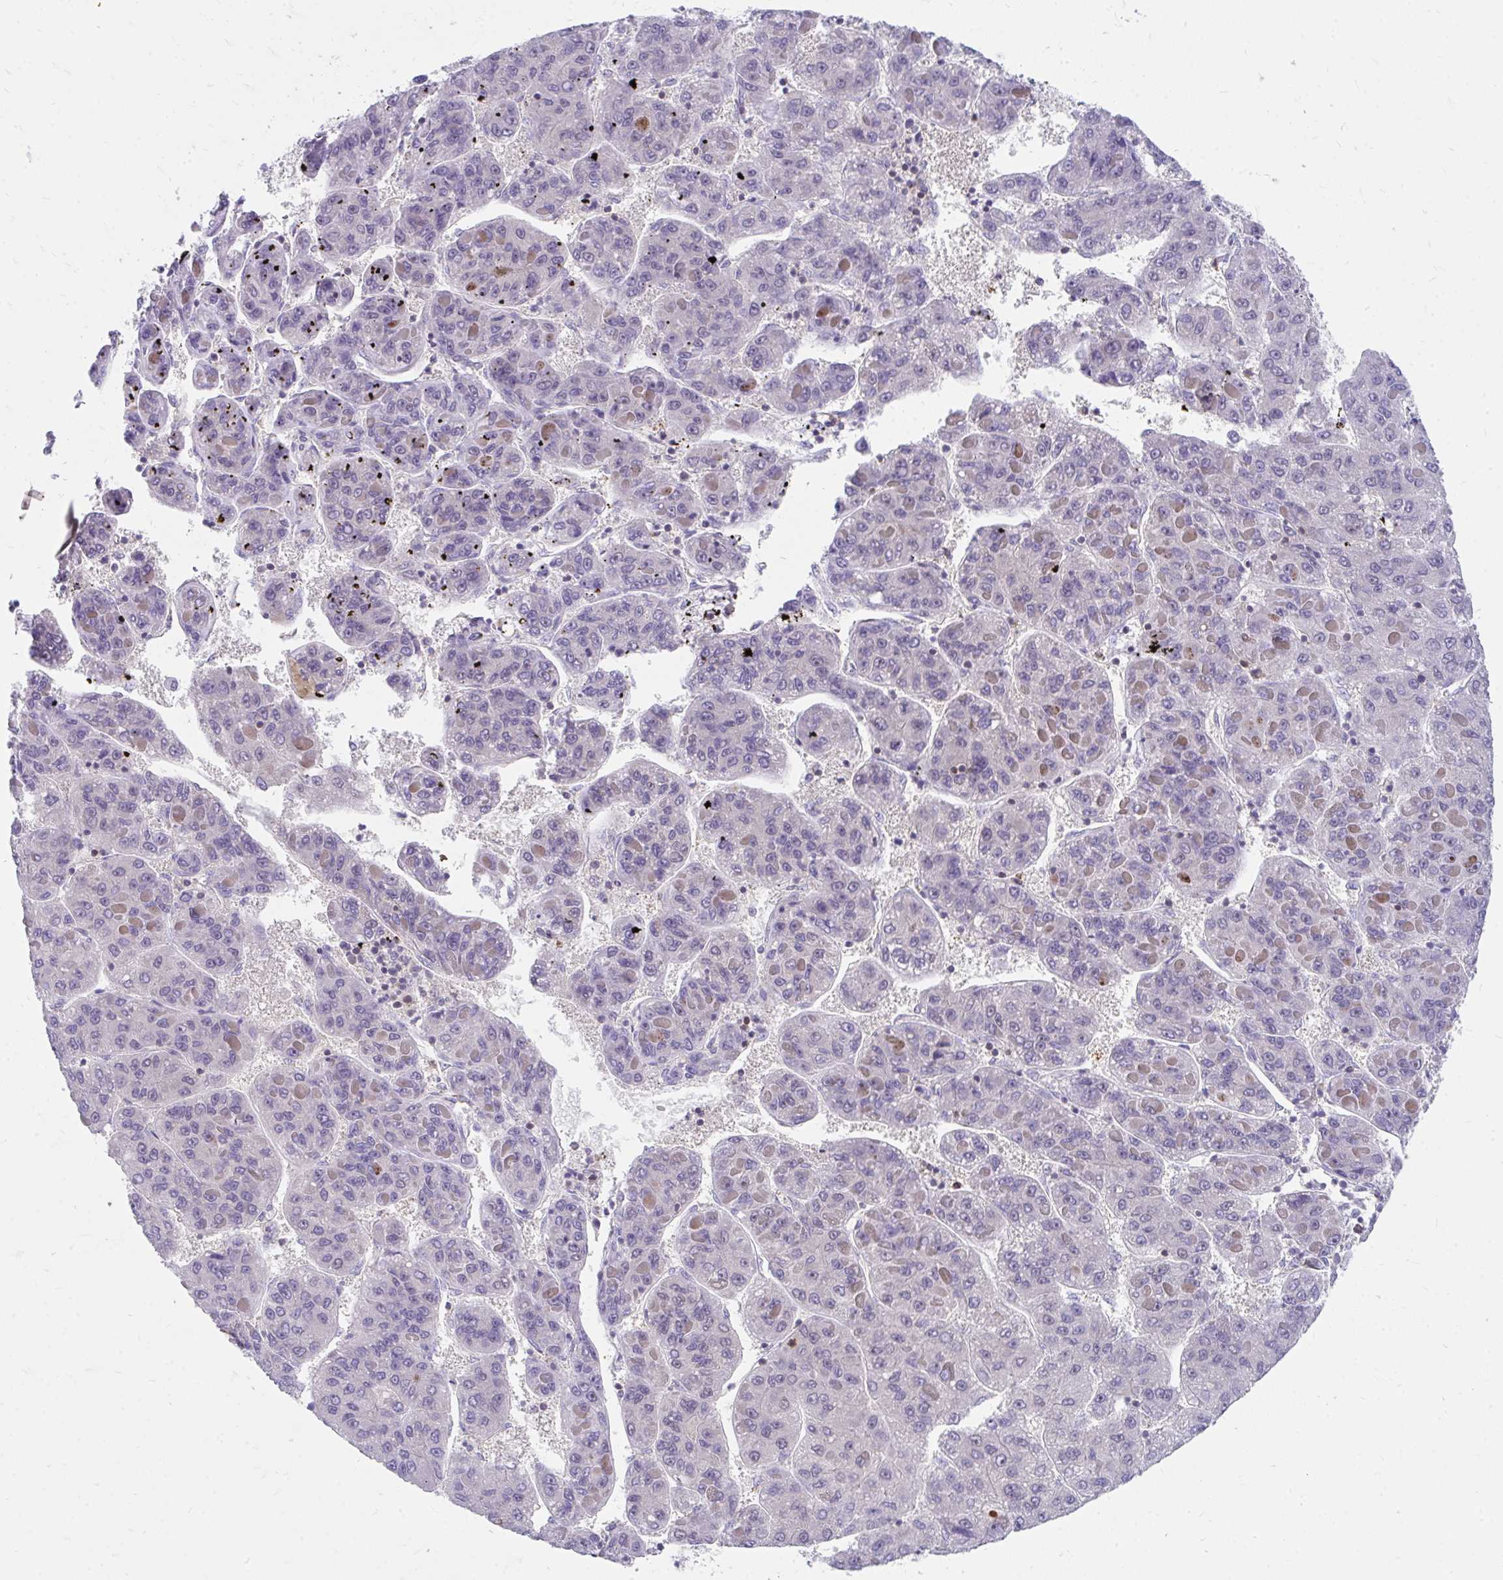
{"staining": {"intensity": "negative", "quantity": "none", "location": "none"}, "tissue": "liver cancer", "cell_type": "Tumor cells", "image_type": "cancer", "snomed": [{"axis": "morphology", "description": "Carcinoma, Hepatocellular, NOS"}, {"axis": "topography", "description": "Liver"}], "caption": "Tumor cells are negative for brown protein staining in liver cancer.", "gene": "FHIP1B", "patient": {"sex": "female", "age": 82}}